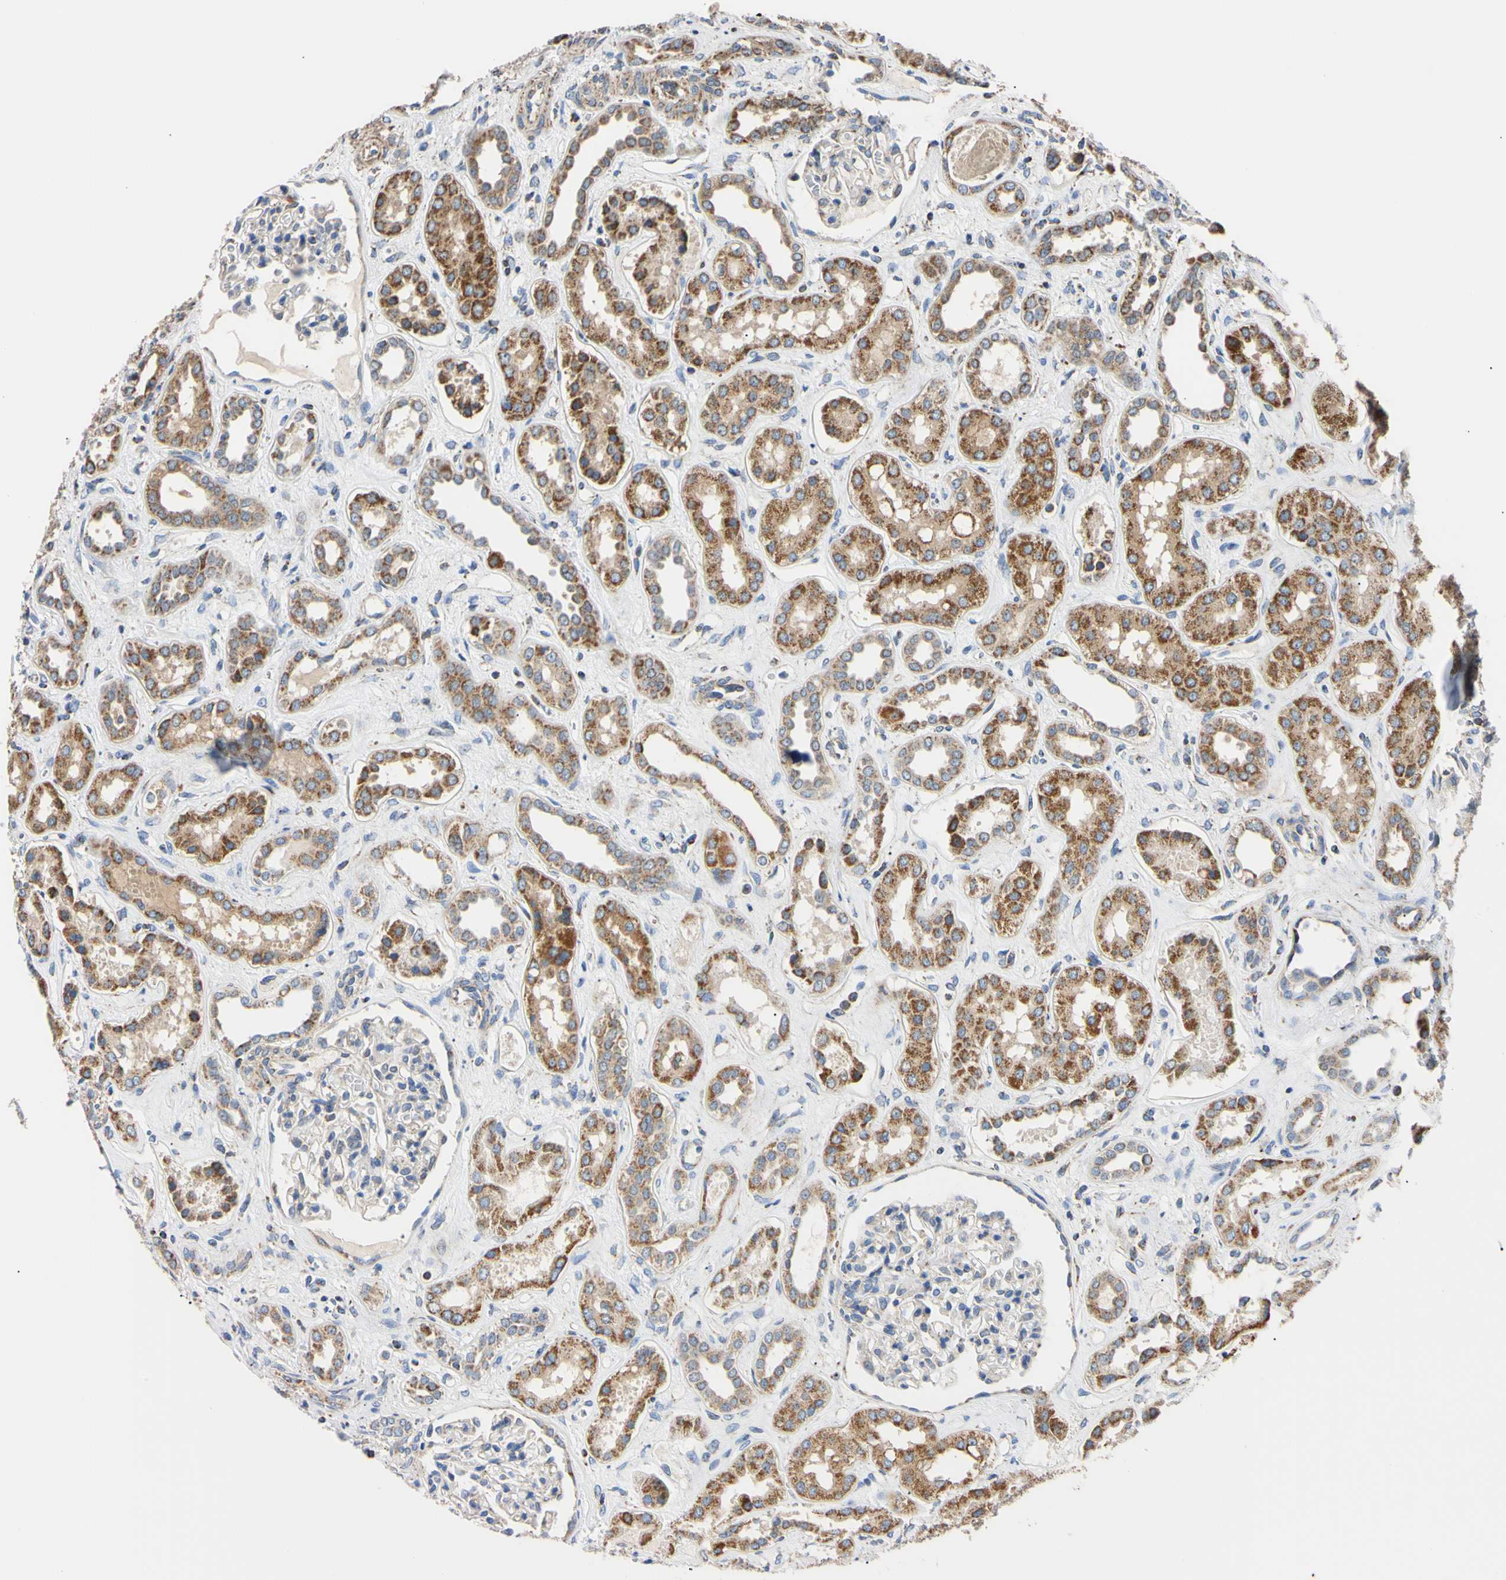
{"staining": {"intensity": "negative", "quantity": "none", "location": "none"}, "tissue": "kidney", "cell_type": "Cells in glomeruli", "image_type": "normal", "snomed": [{"axis": "morphology", "description": "Normal tissue, NOS"}, {"axis": "topography", "description": "Kidney"}], "caption": "Unremarkable kidney was stained to show a protein in brown. There is no significant expression in cells in glomeruli. The staining was performed using DAB (3,3'-diaminobenzidine) to visualize the protein expression in brown, while the nuclei were stained in blue with hematoxylin (Magnification: 20x).", "gene": "CLPP", "patient": {"sex": "male", "age": 59}}